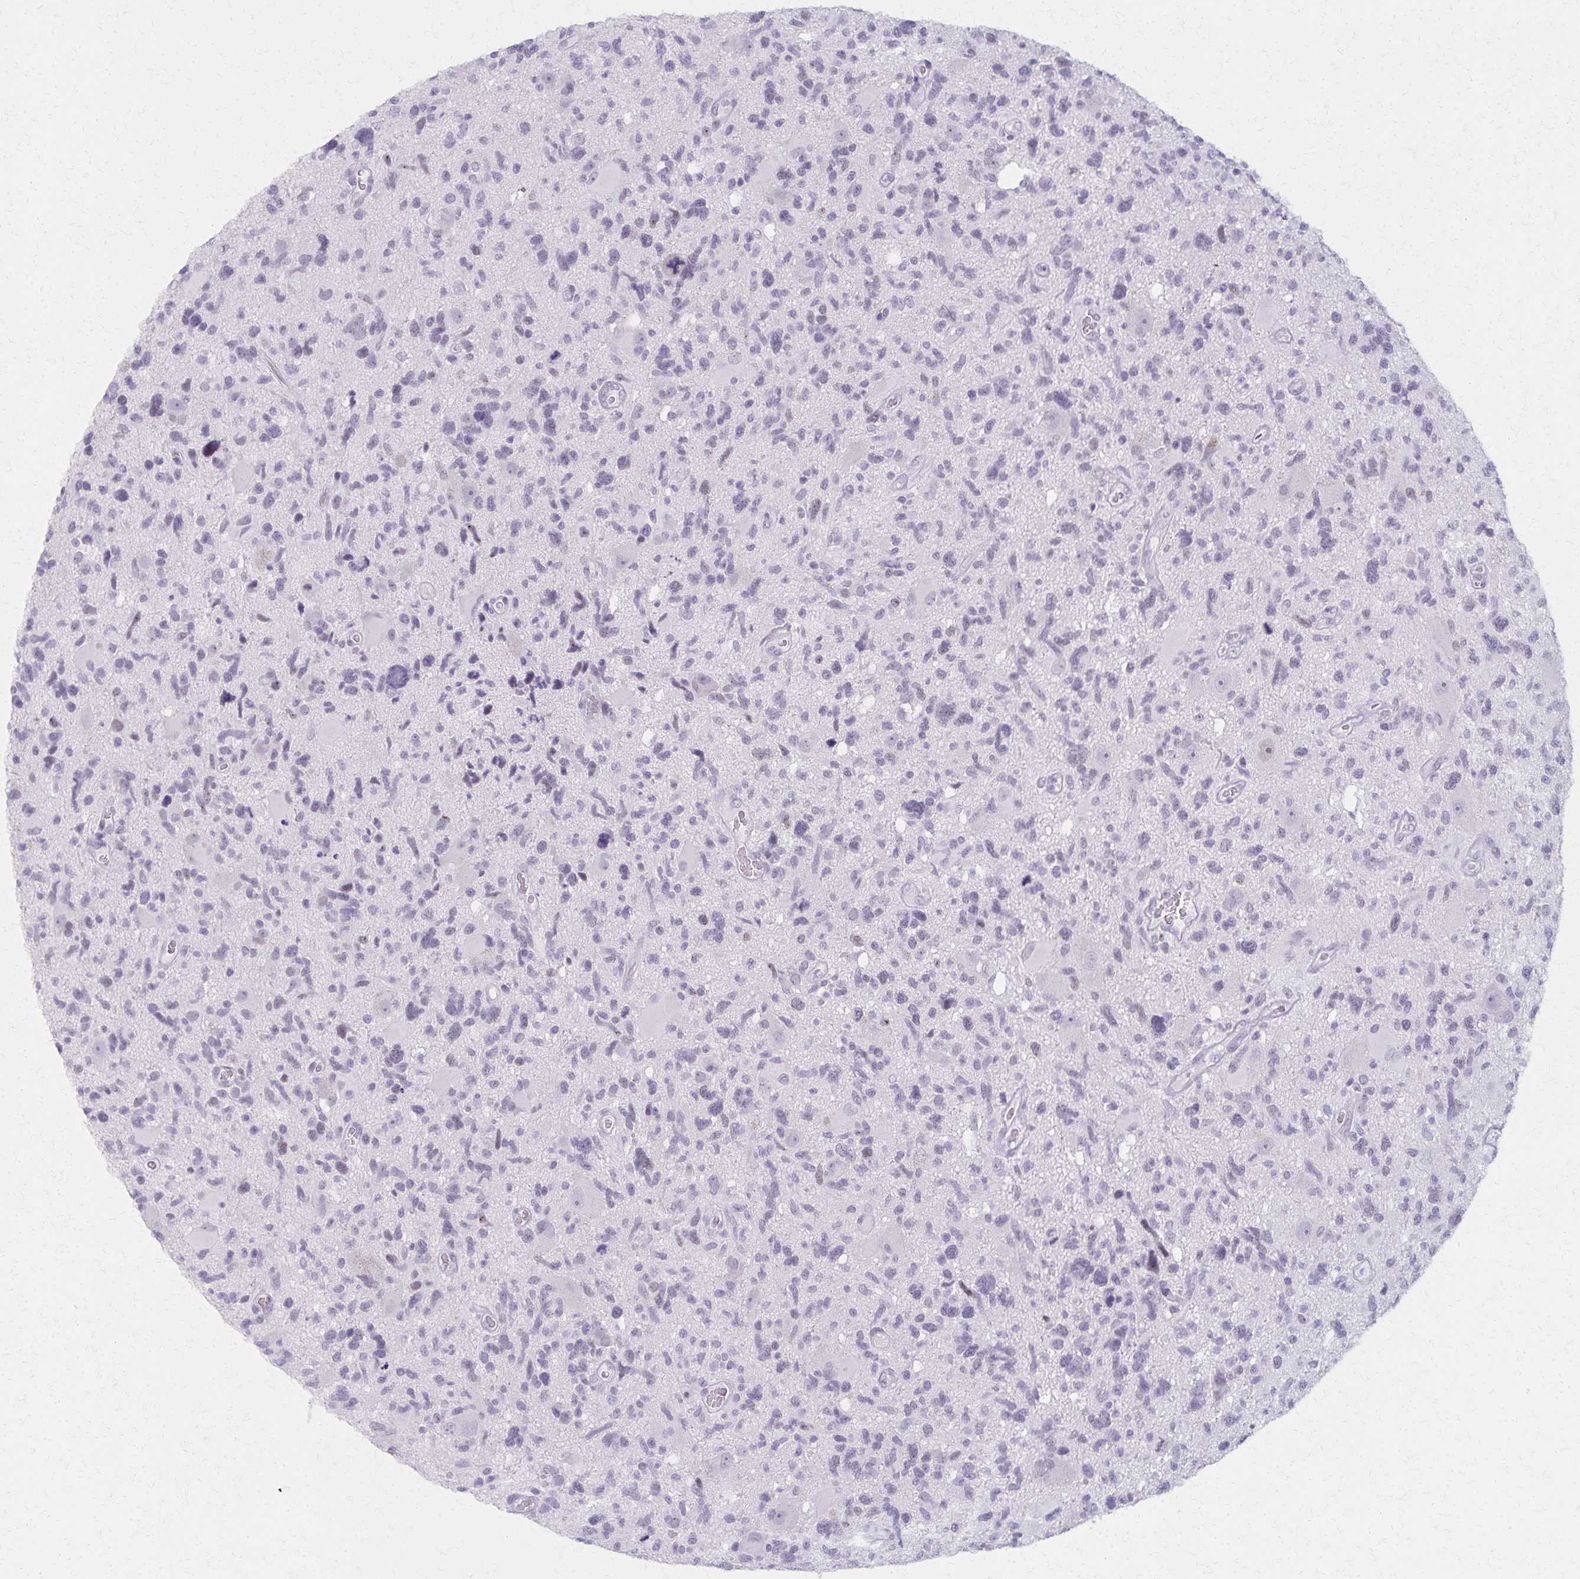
{"staining": {"intensity": "negative", "quantity": "none", "location": "none"}, "tissue": "glioma", "cell_type": "Tumor cells", "image_type": "cancer", "snomed": [{"axis": "morphology", "description": "Glioma, malignant, High grade"}, {"axis": "topography", "description": "Brain"}], "caption": "Malignant glioma (high-grade) was stained to show a protein in brown. There is no significant staining in tumor cells.", "gene": "MORC4", "patient": {"sex": "male", "age": 49}}